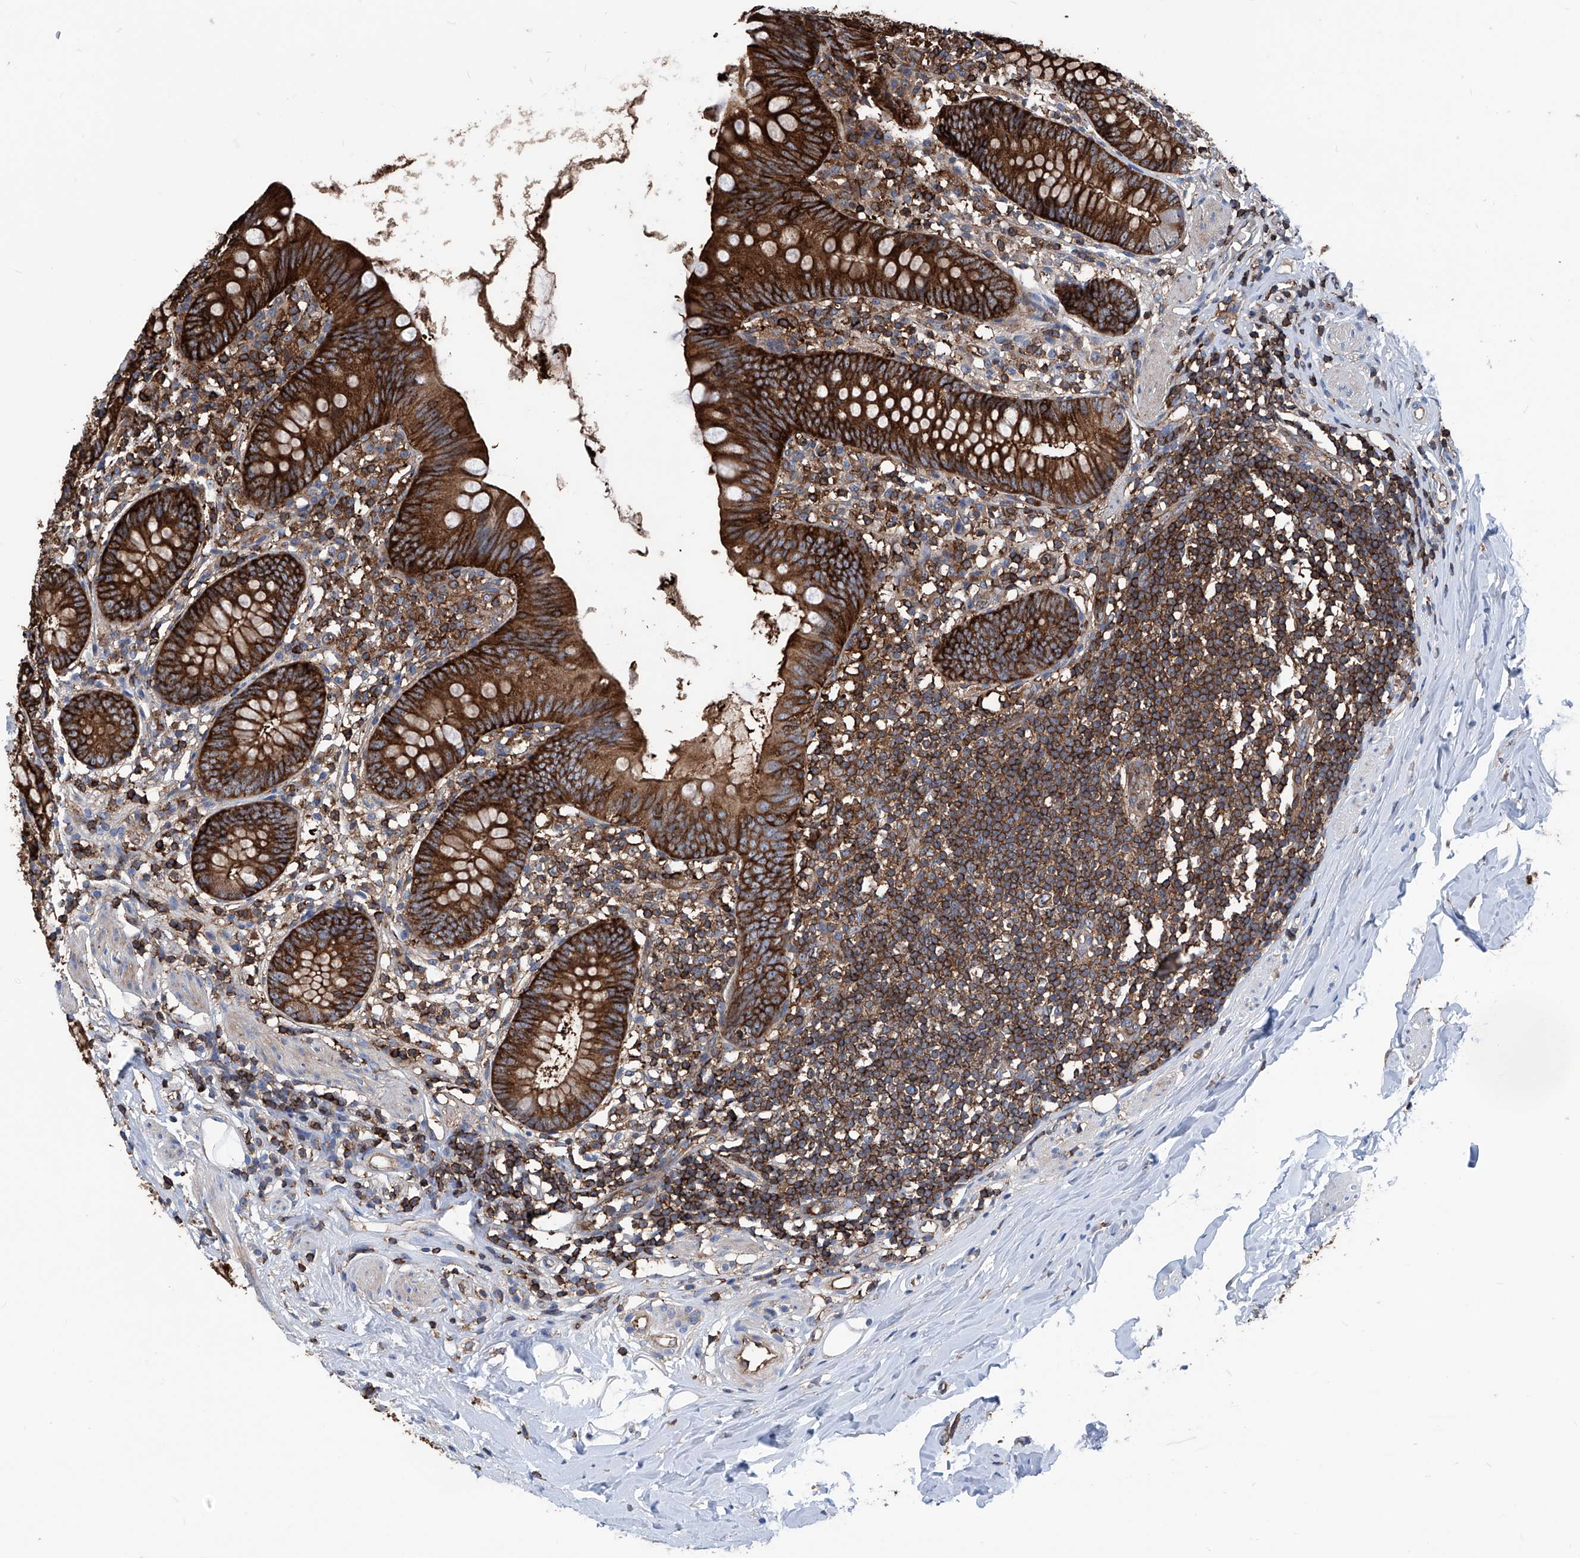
{"staining": {"intensity": "strong", "quantity": ">75%", "location": "cytoplasmic/membranous"}, "tissue": "appendix", "cell_type": "Glandular cells", "image_type": "normal", "snomed": [{"axis": "morphology", "description": "Normal tissue, NOS"}, {"axis": "topography", "description": "Appendix"}], "caption": "This micrograph shows normal appendix stained with IHC to label a protein in brown. The cytoplasmic/membranous of glandular cells show strong positivity for the protein. Nuclei are counter-stained blue.", "gene": "ZNF484", "patient": {"sex": "female", "age": 62}}